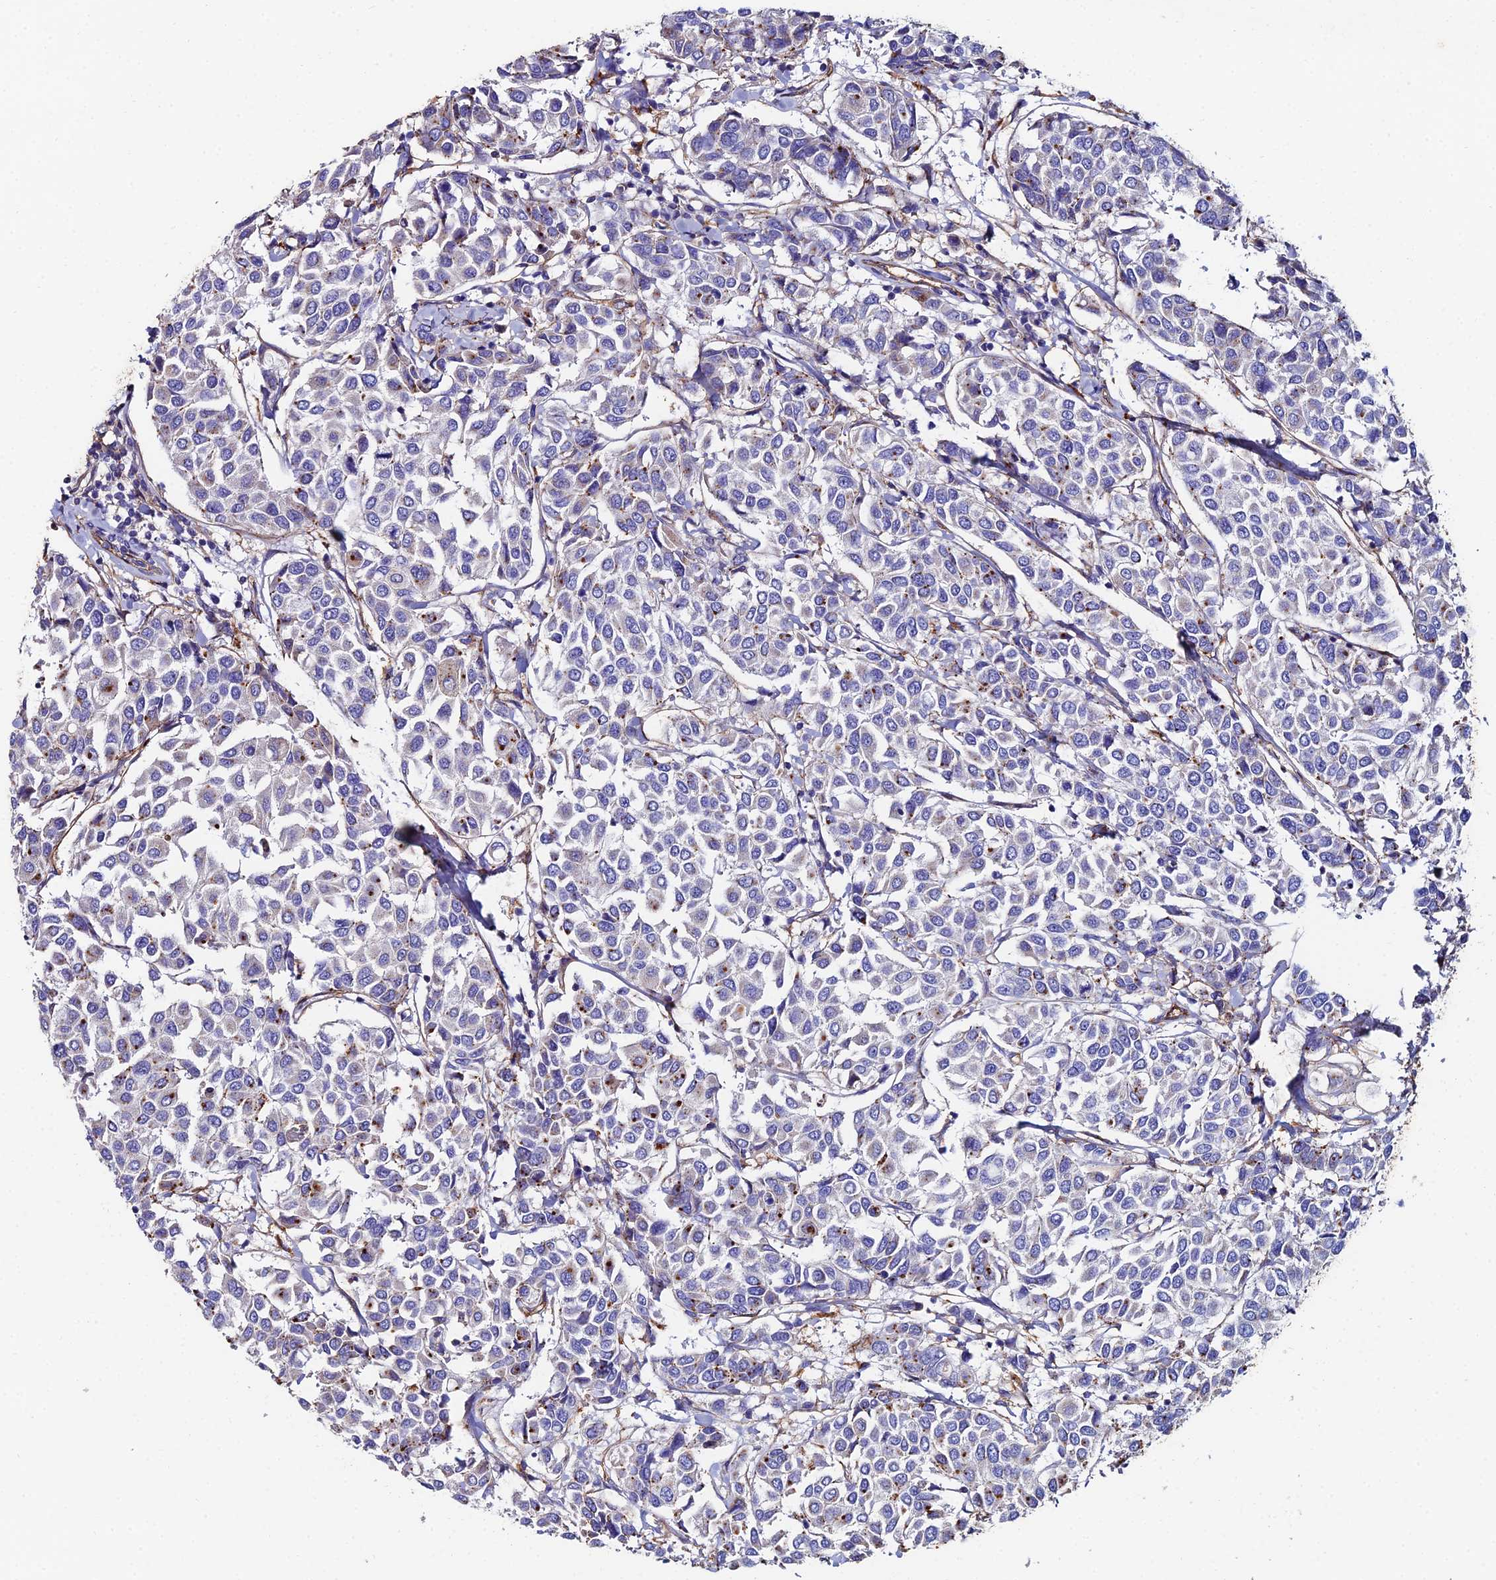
{"staining": {"intensity": "moderate", "quantity": "<25%", "location": "cytoplasmic/membranous"}, "tissue": "breast cancer", "cell_type": "Tumor cells", "image_type": "cancer", "snomed": [{"axis": "morphology", "description": "Duct carcinoma"}, {"axis": "topography", "description": "Breast"}], "caption": "A brown stain highlights moderate cytoplasmic/membranous positivity of a protein in breast intraductal carcinoma tumor cells. Ihc stains the protein in brown and the nuclei are stained blue.", "gene": "C6", "patient": {"sex": "female", "age": 55}}